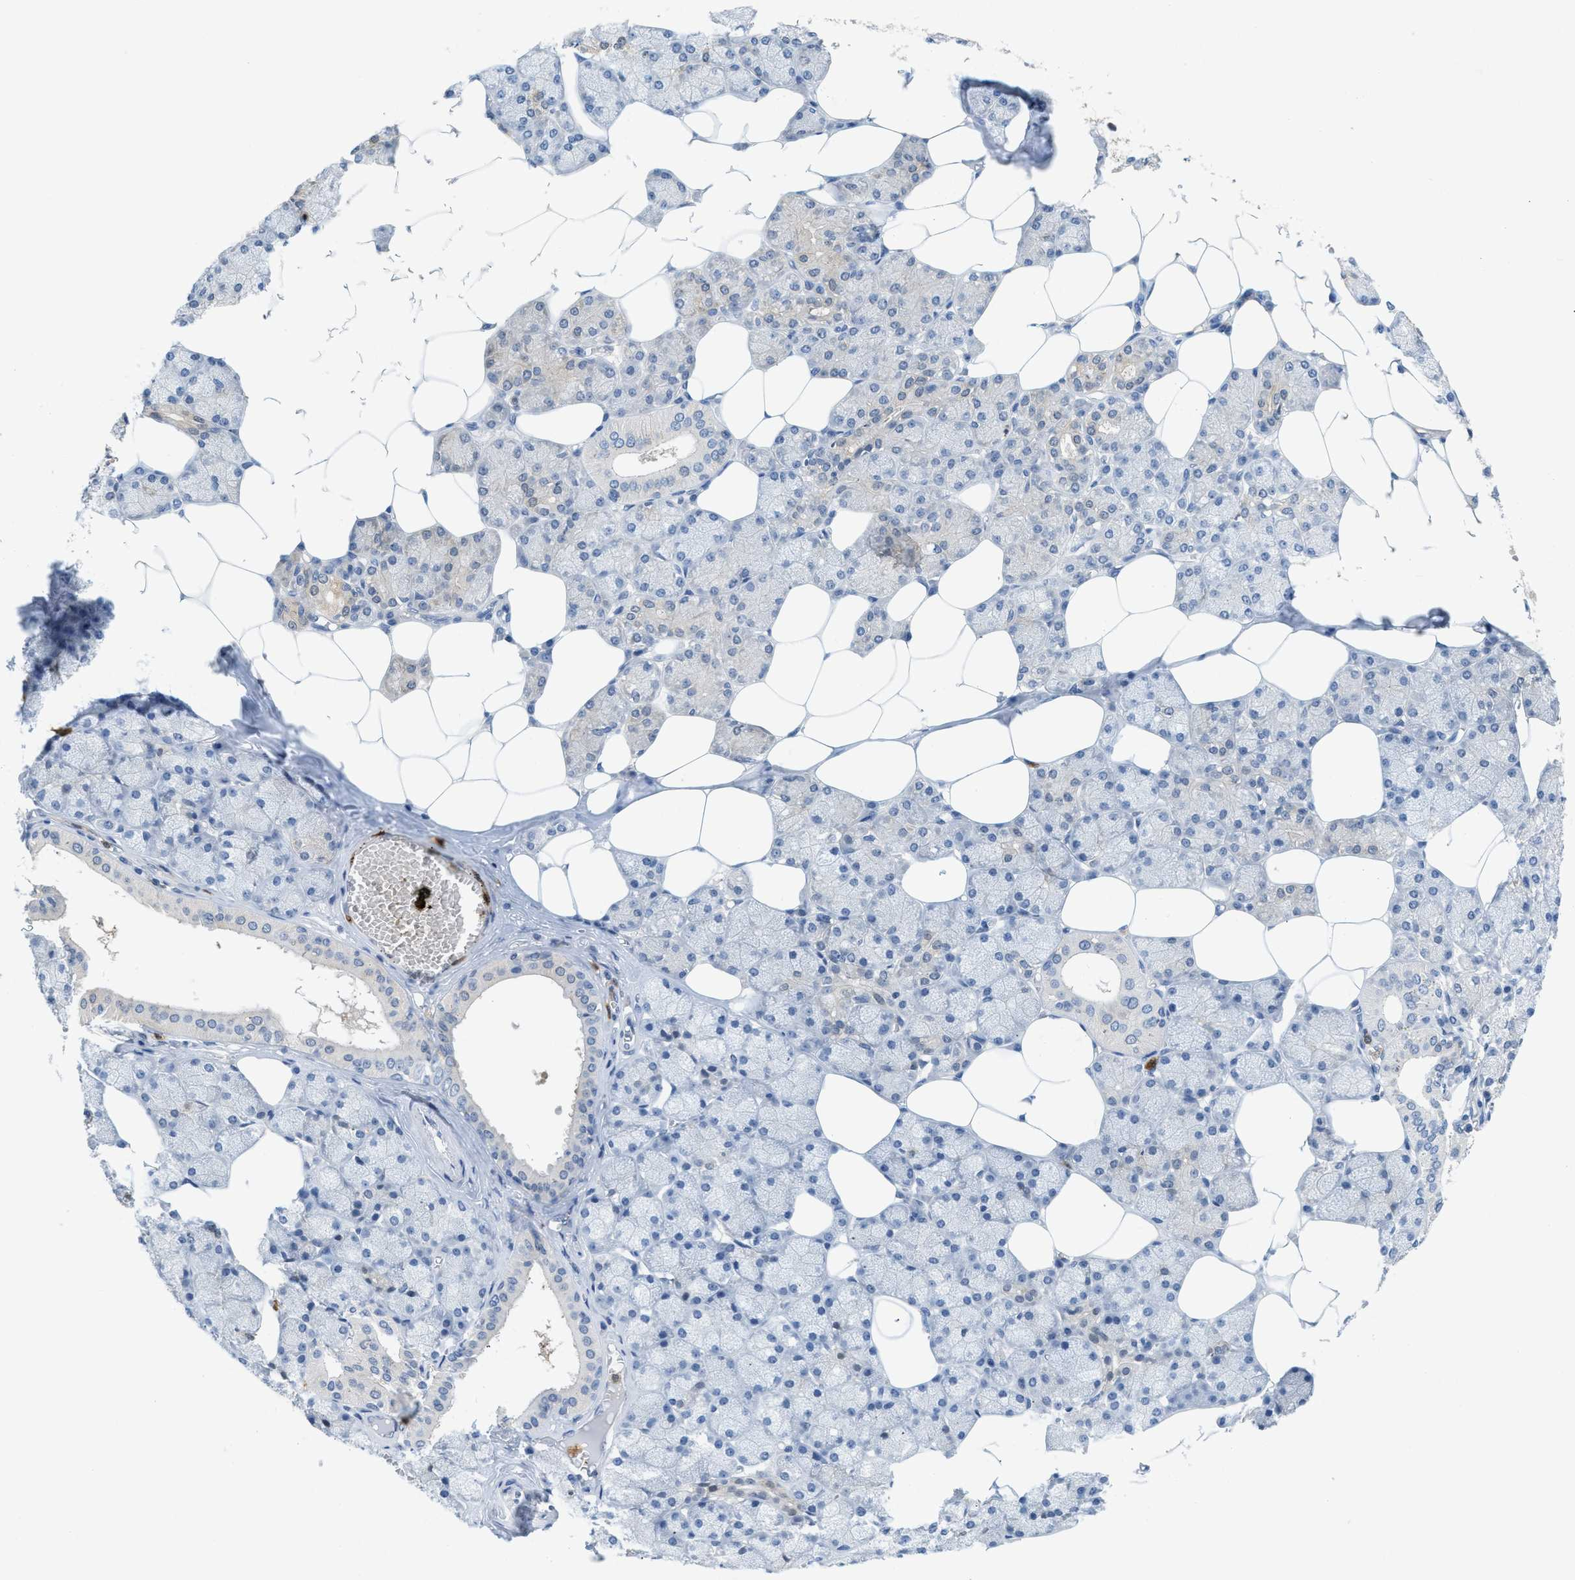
{"staining": {"intensity": "weak", "quantity": "<25%", "location": "cytoplasmic/membranous"}, "tissue": "salivary gland", "cell_type": "Glandular cells", "image_type": "normal", "snomed": [{"axis": "morphology", "description": "Normal tissue, NOS"}, {"axis": "topography", "description": "Salivary gland"}], "caption": "An immunohistochemistry micrograph of benign salivary gland is shown. There is no staining in glandular cells of salivary gland.", "gene": "SERPINB1", "patient": {"sex": "male", "age": 62}}